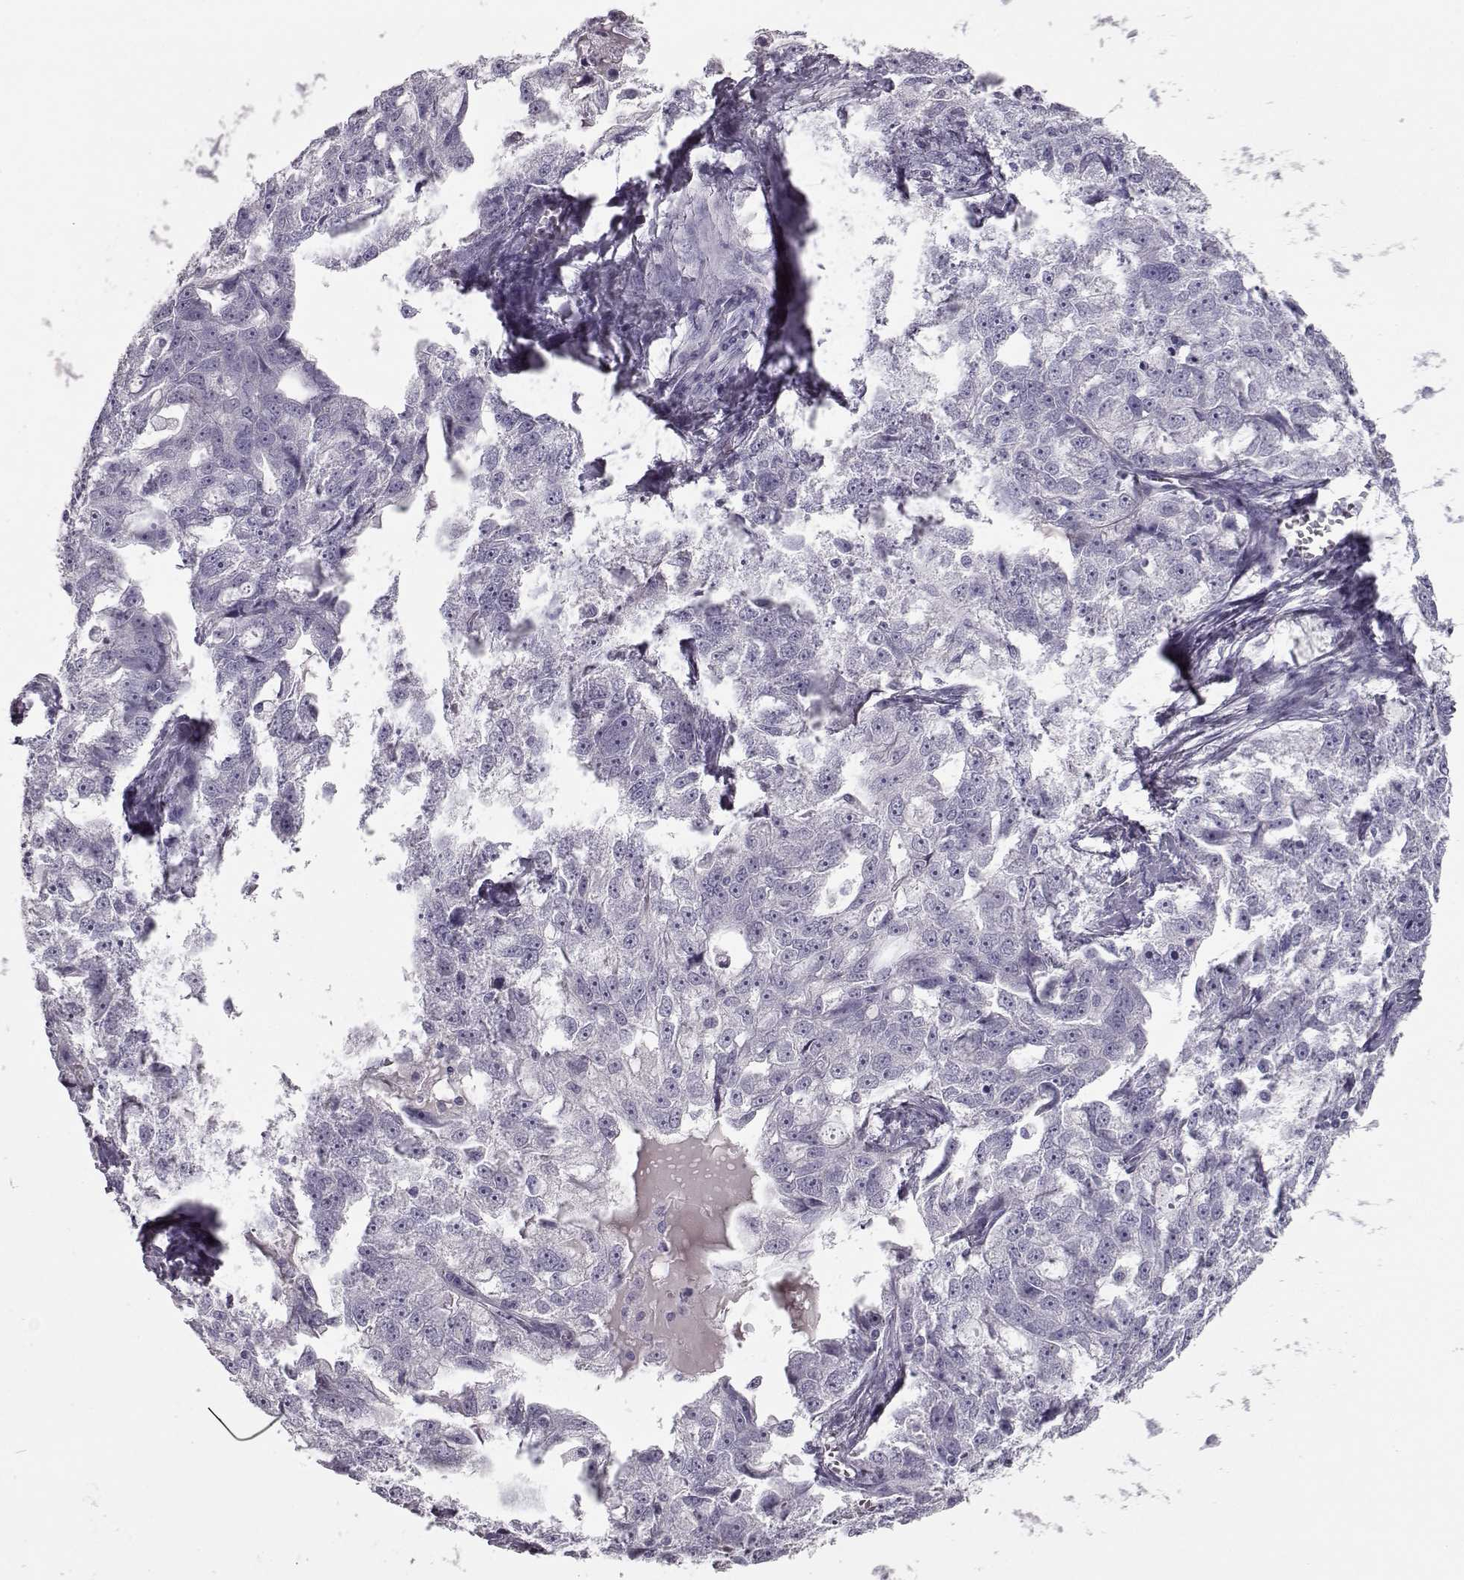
{"staining": {"intensity": "negative", "quantity": "none", "location": "none"}, "tissue": "ovarian cancer", "cell_type": "Tumor cells", "image_type": "cancer", "snomed": [{"axis": "morphology", "description": "Cystadenocarcinoma, serous, NOS"}, {"axis": "topography", "description": "Ovary"}], "caption": "Immunohistochemical staining of serous cystadenocarcinoma (ovarian) reveals no significant expression in tumor cells.", "gene": "CCL19", "patient": {"sex": "female", "age": 51}}